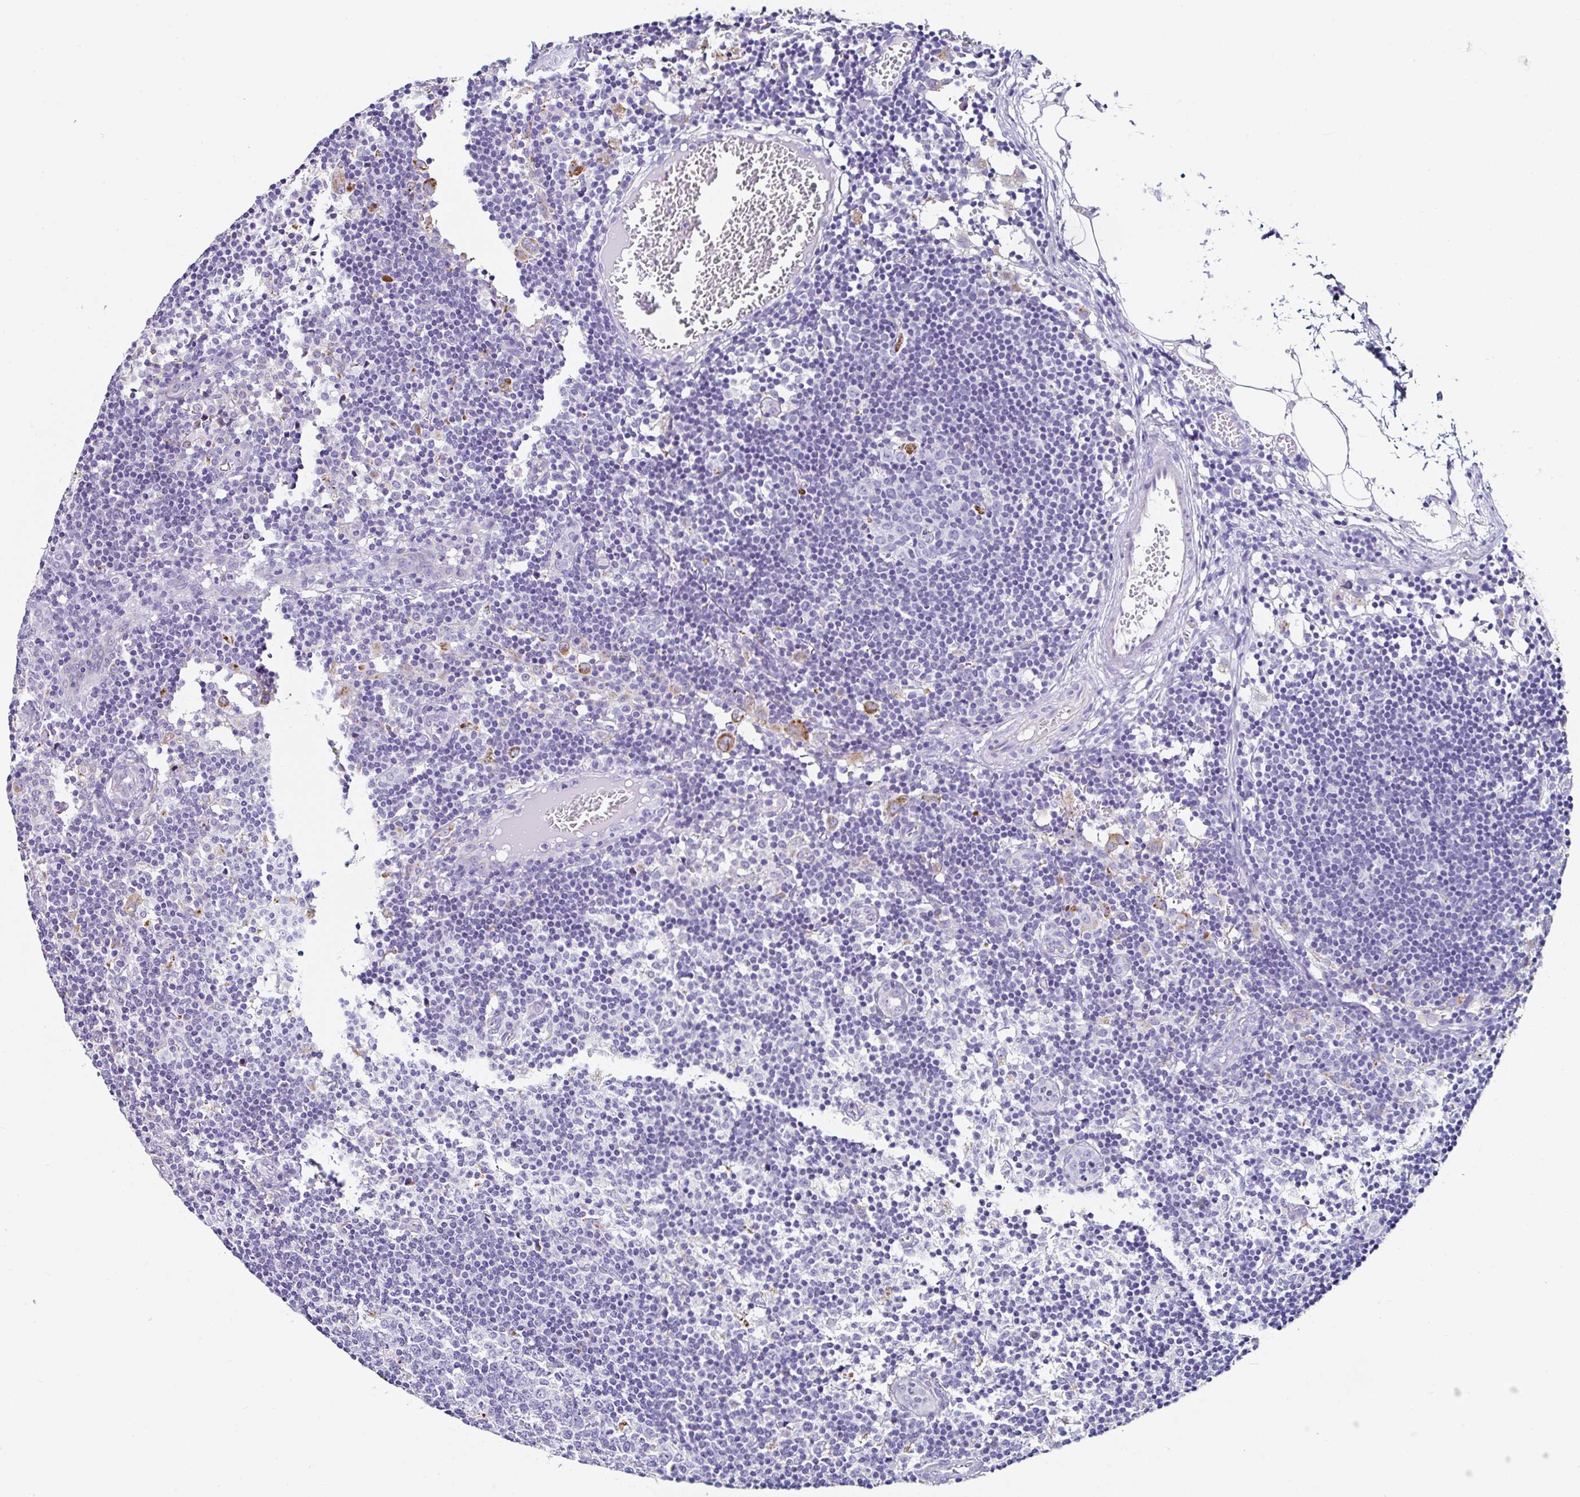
{"staining": {"intensity": "negative", "quantity": "none", "location": "none"}, "tissue": "lymph node", "cell_type": "Germinal center cells", "image_type": "normal", "snomed": [{"axis": "morphology", "description": "Normal tissue, NOS"}, {"axis": "topography", "description": "Lymph node"}], "caption": "This is an immunohistochemistry micrograph of unremarkable lymph node. There is no staining in germinal center cells.", "gene": "TMPRSS11E", "patient": {"sex": "female", "age": 45}}